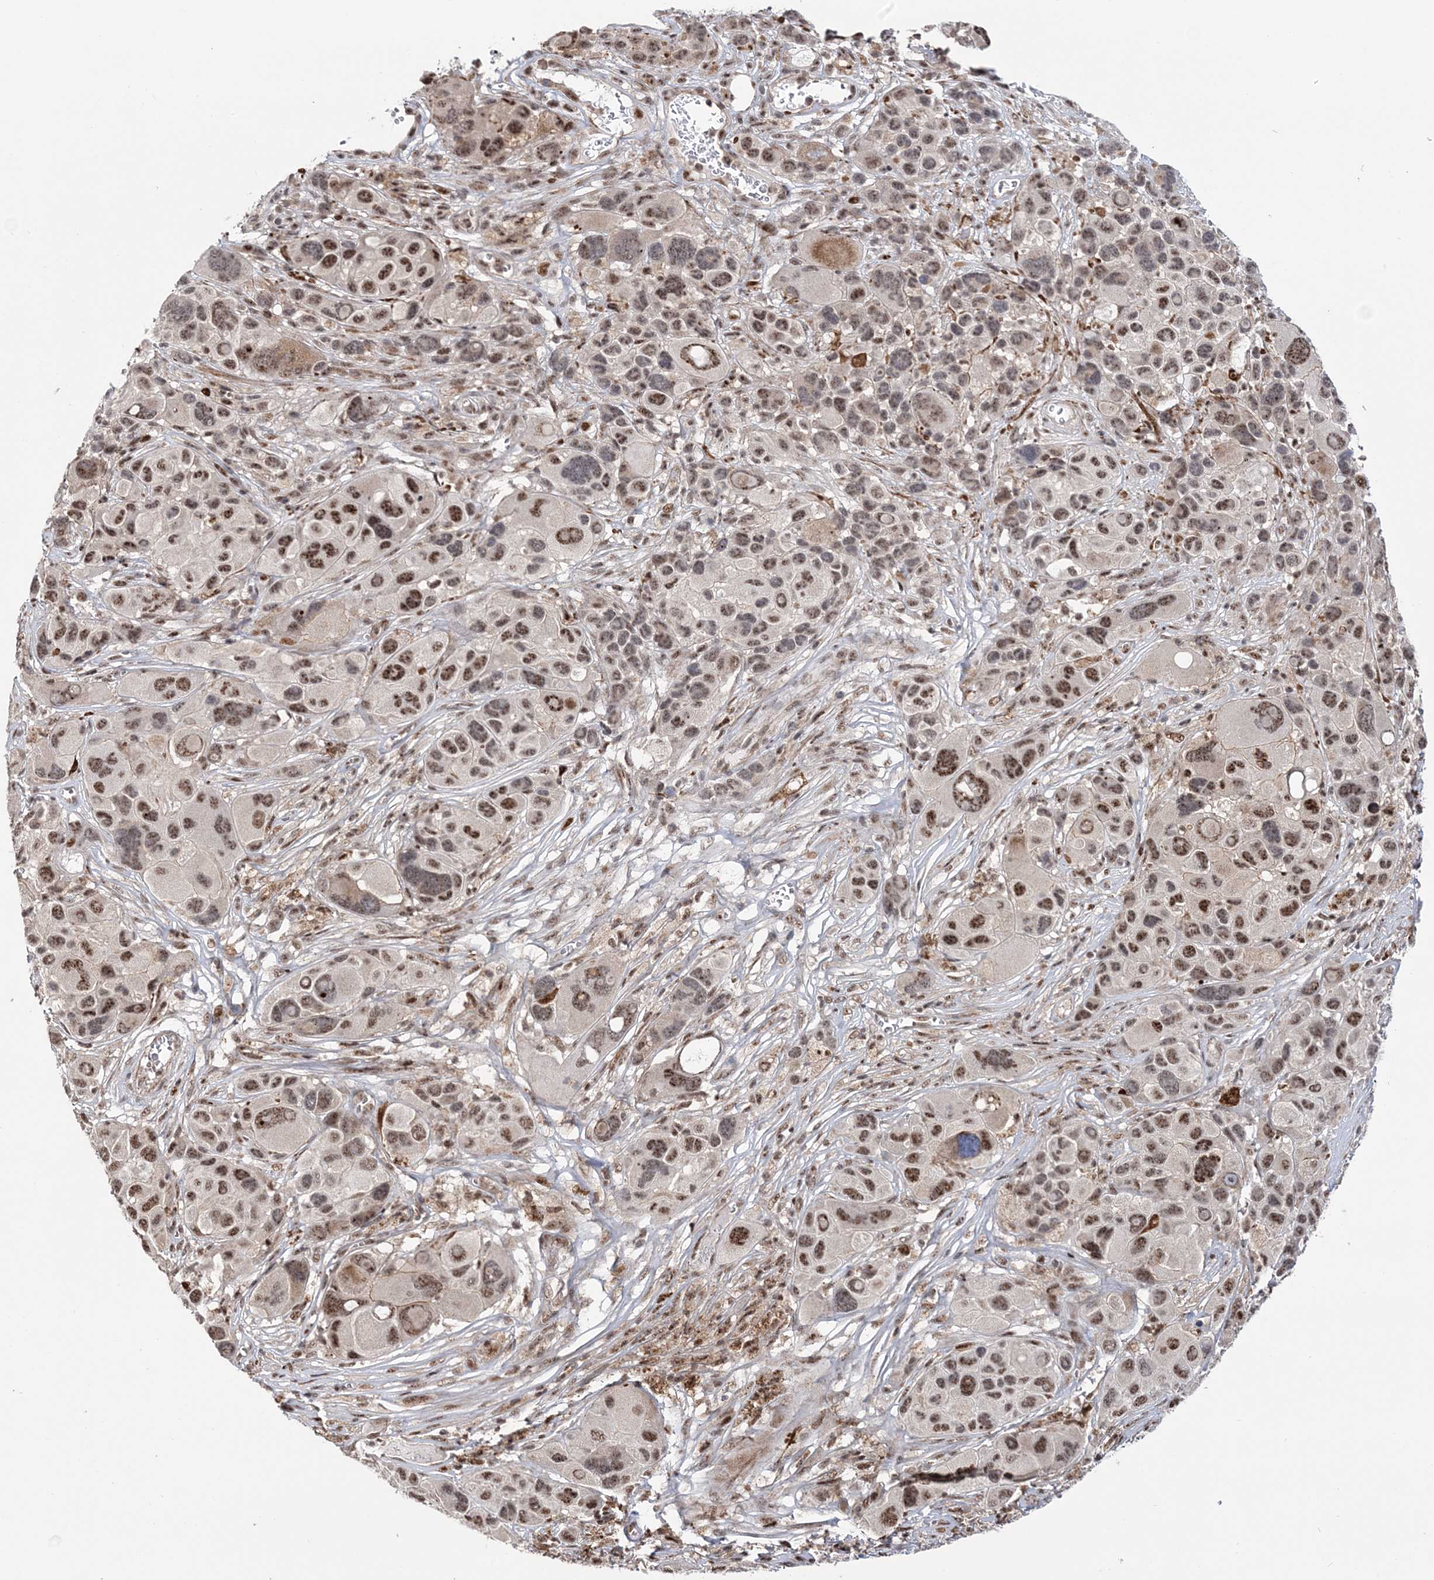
{"staining": {"intensity": "strong", "quantity": "25%-75%", "location": "nuclear"}, "tissue": "melanoma", "cell_type": "Tumor cells", "image_type": "cancer", "snomed": [{"axis": "morphology", "description": "Malignant melanoma, NOS"}, {"axis": "topography", "description": "Skin of trunk"}], "caption": "Malignant melanoma stained with a protein marker exhibits strong staining in tumor cells.", "gene": "TATDN2", "patient": {"sex": "male", "age": 71}}